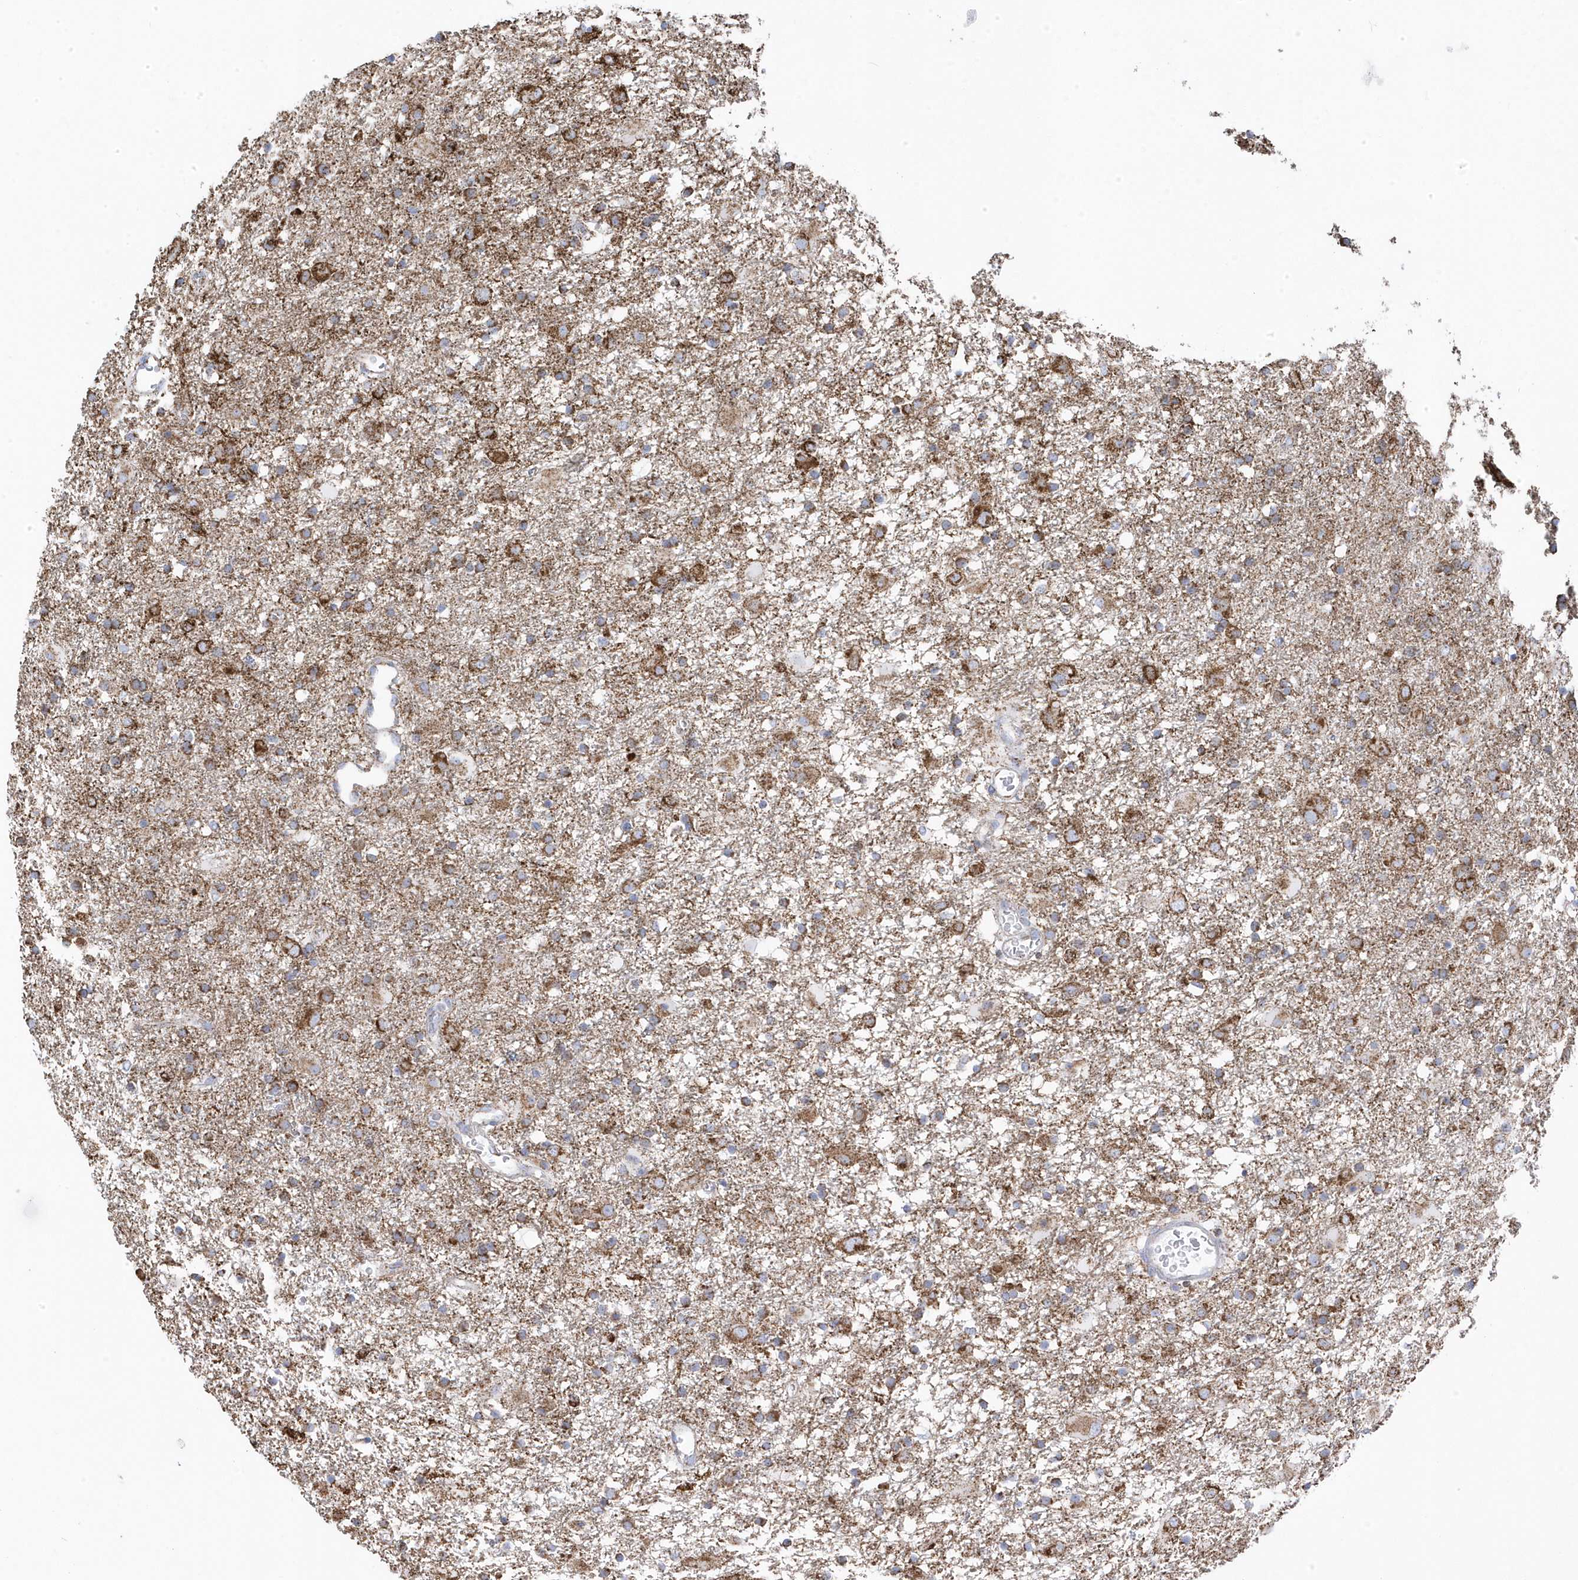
{"staining": {"intensity": "moderate", "quantity": "25%-75%", "location": "cytoplasmic/membranous"}, "tissue": "glioma", "cell_type": "Tumor cells", "image_type": "cancer", "snomed": [{"axis": "morphology", "description": "Glioma, malignant, Low grade"}, {"axis": "topography", "description": "Brain"}], "caption": "Approximately 25%-75% of tumor cells in glioma reveal moderate cytoplasmic/membranous protein staining as visualized by brown immunohistochemical staining.", "gene": "GTPBP8", "patient": {"sex": "male", "age": 65}}